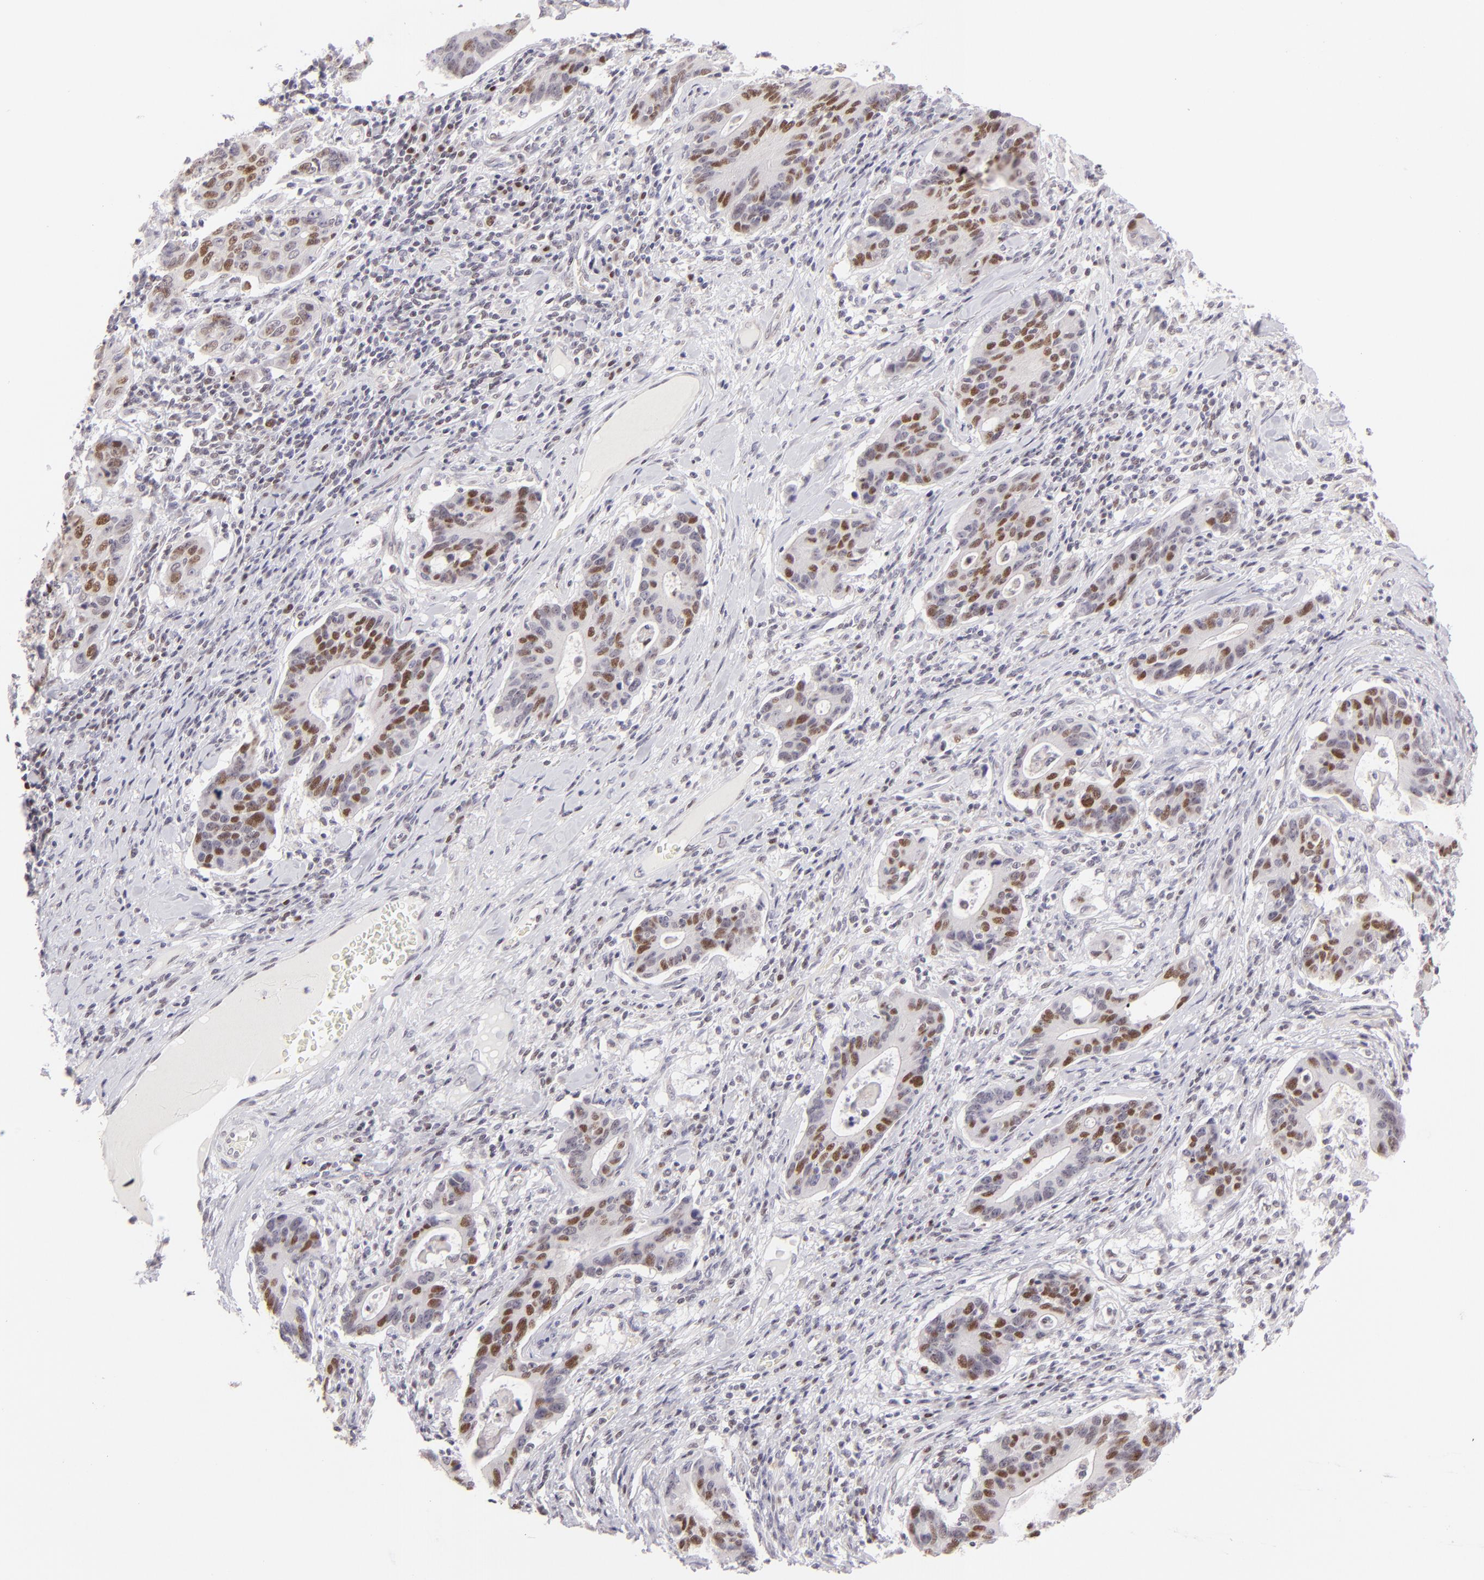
{"staining": {"intensity": "moderate", "quantity": ">75%", "location": "nuclear"}, "tissue": "stomach cancer", "cell_type": "Tumor cells", "image_type": "cancer", "snomed": [{"axis": "morphology", "description": "Adenocarcinoma, NOS"}, {"axis": "topography", "description": "Esophagus"}, {"axis": "topography", "description": "Stomach"}], "caption": "Tumor cells show medium levels of moderate nuclear positivity in approximately >75% of cells in adenocarcinoma (stomach). The protein is stained brown, and the nuclei are stained in blue (DAB (3,3'-diaminobenzidine) IHC with brightfield microscopy, high magnification).", "gene": "POU2F1", "patient": {"sex": "male", "age": 74}}